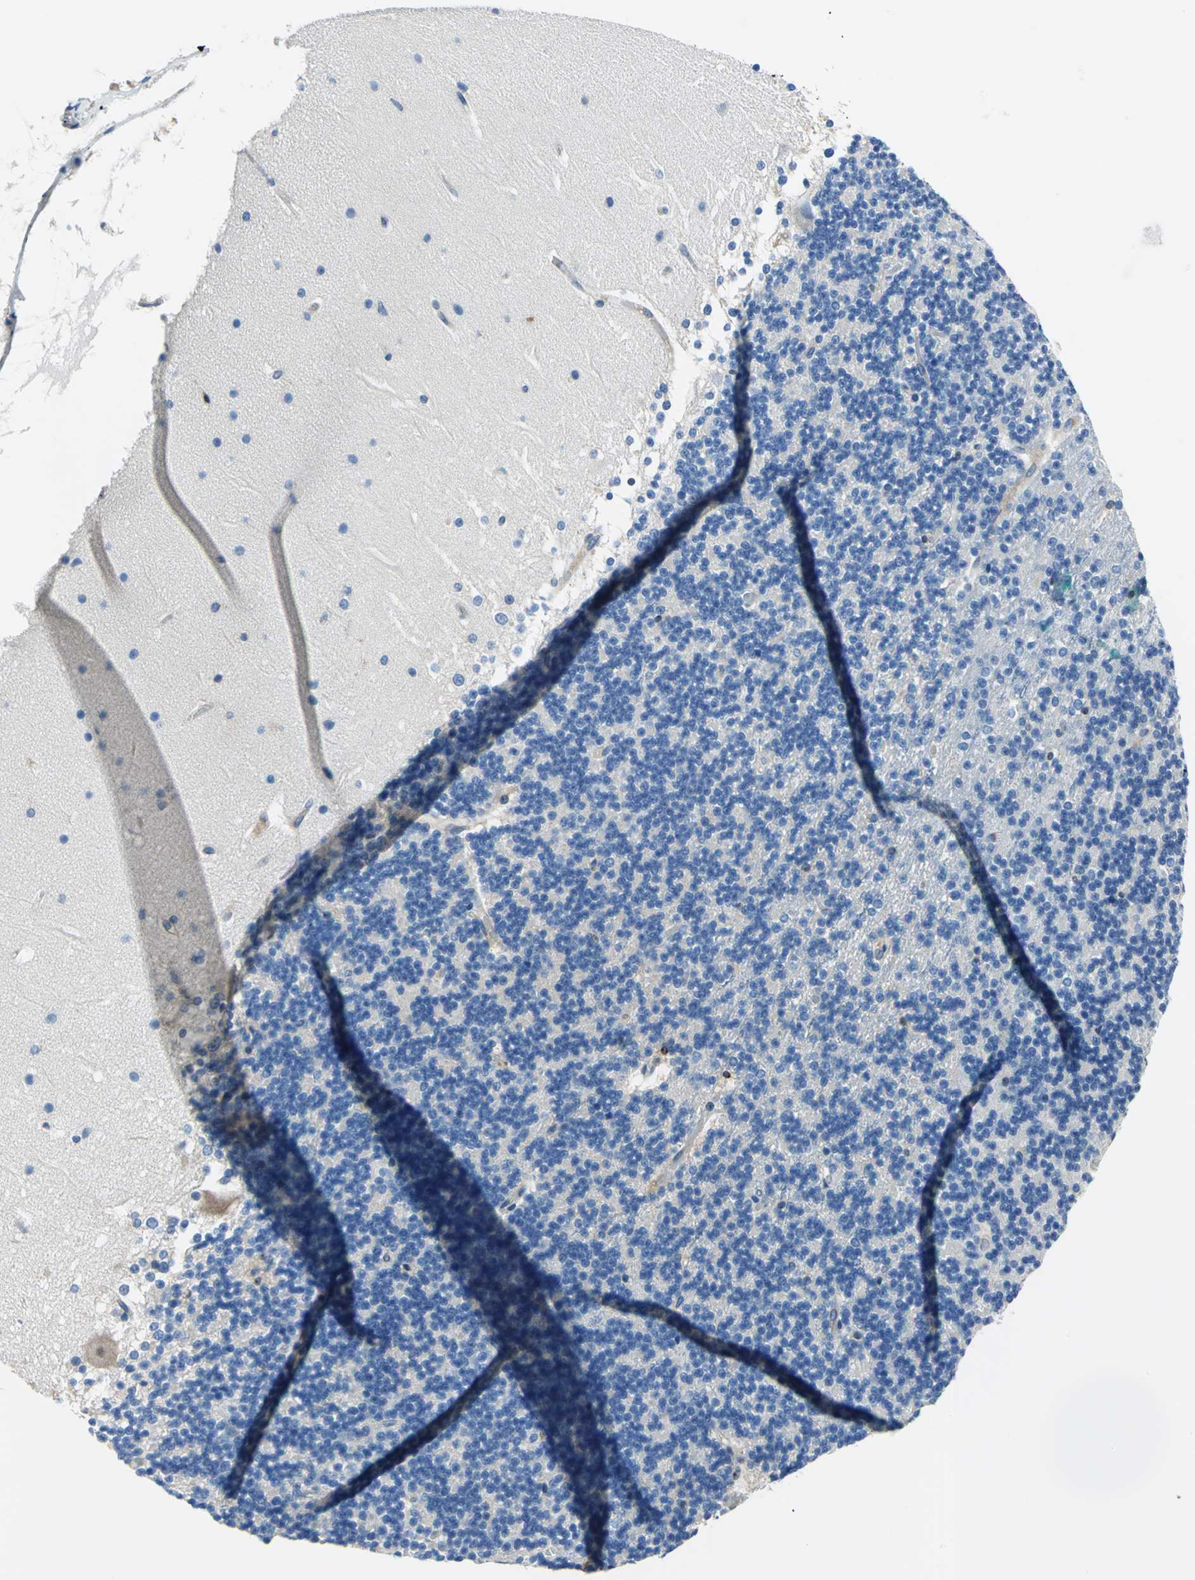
{"staining": {"intensity": "negative", "quantity": "none", "location": "none"}, "tissue": "cerebellum", "cell_type": "Cells in granular layer", "image_type": "normal", "snomed": [{"axis": "morphology", "description": "Normal tissue, NOS"}, {"axis": "topography", "description": "Cerebellum"}], "caption": "IHC histopathology image of benign cerebellum: human cerebellum stained with DAB reveals no significant protein staining in cells in granular layer.", "gene": "TRIM25", "patient": {"sex": "female", "age": 19}}